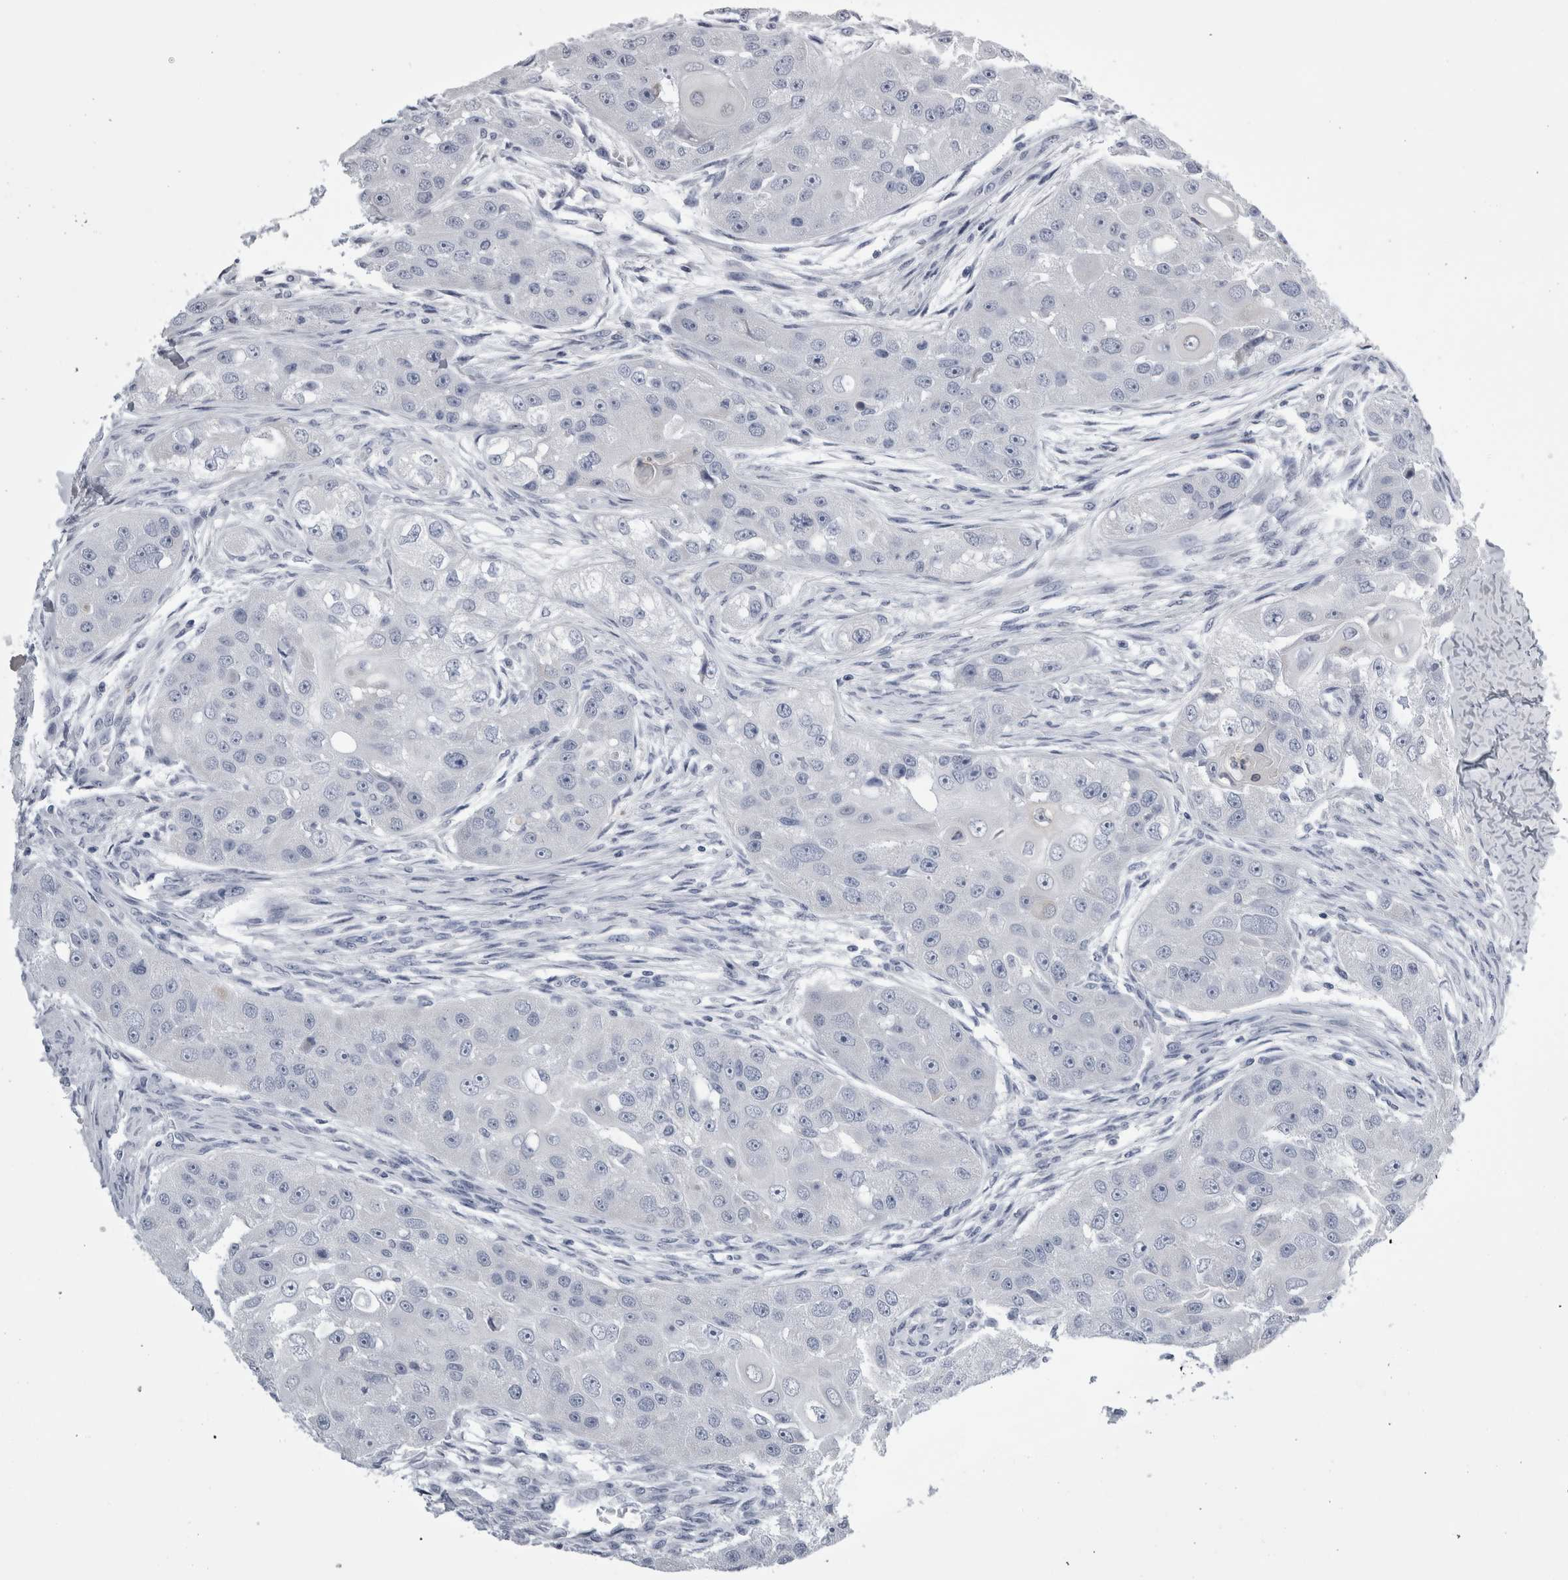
{"staining": {"intensity": "negative", "quantity": "none", "location": "none"}, "tissue": "head and neck cancer", "cell_type": "Tumor cells", "image_type": "cancer", "snomed": [{"axis": "morphology", "description": "Normal tissue, NOS"}, {"axis": "morphology", "description": "Squamous cell carcinoma, NOS"}, {"axis": "topography", "description": "Skeletal muscle"}, {"axis": "topography", "description": "Head-Neck"}], "caption": "Immunohistochemistry (IHC) micrograph of neoplastic tissue: squamous cell carcinoma (head and neck) stained with DAB (3,3'-diaminobenzidine) shows no significant protein expression in tumor cells.", "gene": "ALDH8A1", "patient": {"sex": "male", "age": 51}}